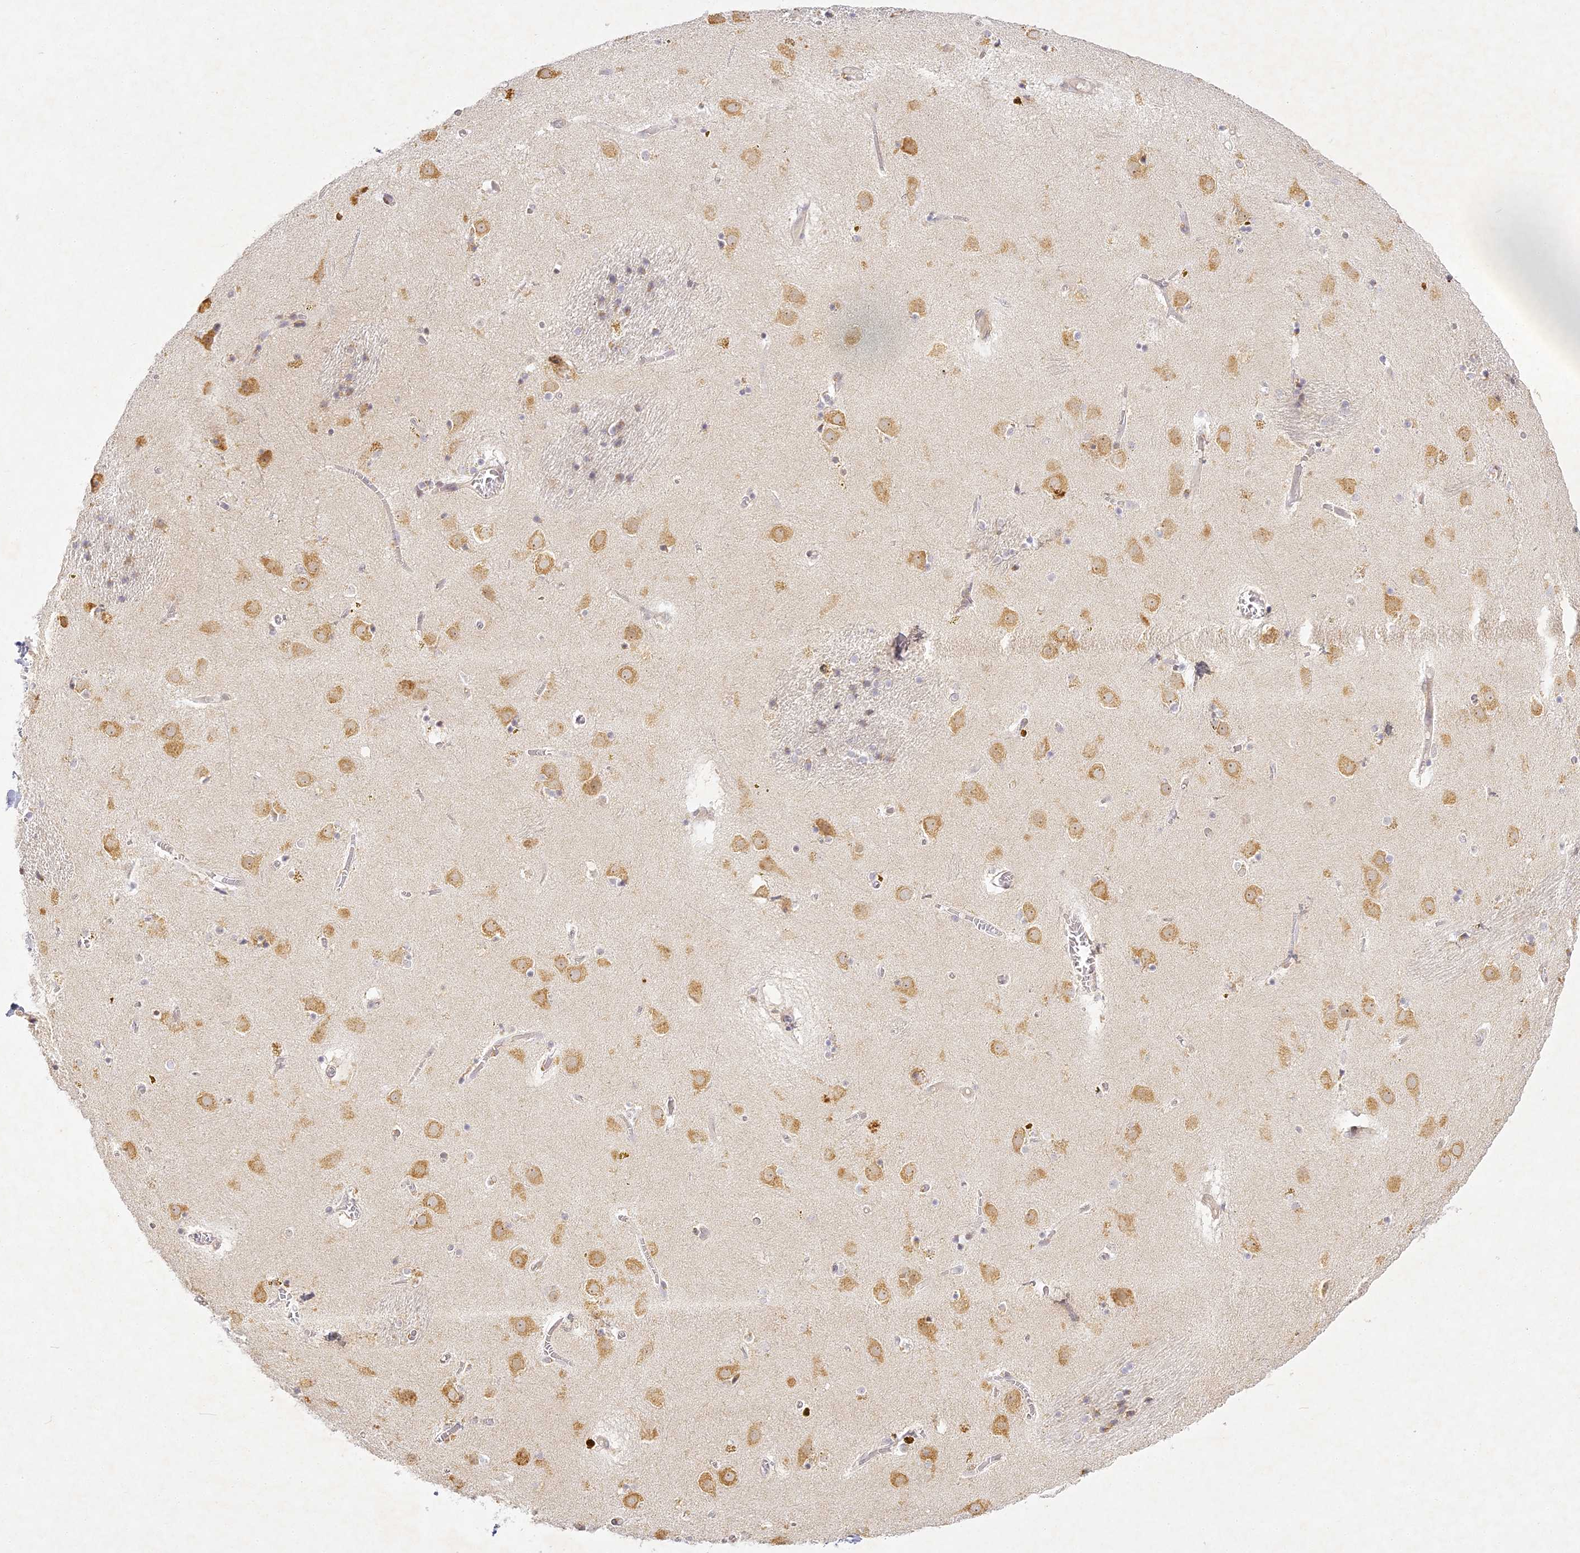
{"staining": {"intensity": "weak", "quantity": "<25%", "location": "cytoplasmic/membranous"}, "tissue": "caudate", "cell_type": "Glial cells", "image_type": "normal", "snomed": [{"axis": "morphology", "description": "Normal tissue, NOS"}, {"axis": "topography", "description": "Lateral ventricle wall"}], "caption": "Immunohistochemical staining of benign caudate displays no significant positivity in glial cells. (Stains: DAB immunohistochemistry with hematoxylin counter stain, Microscopy: brightfield microscopy at high magnification).", "gene": "SLC30A5", "patient": {"sex": "male", "age": 70}}